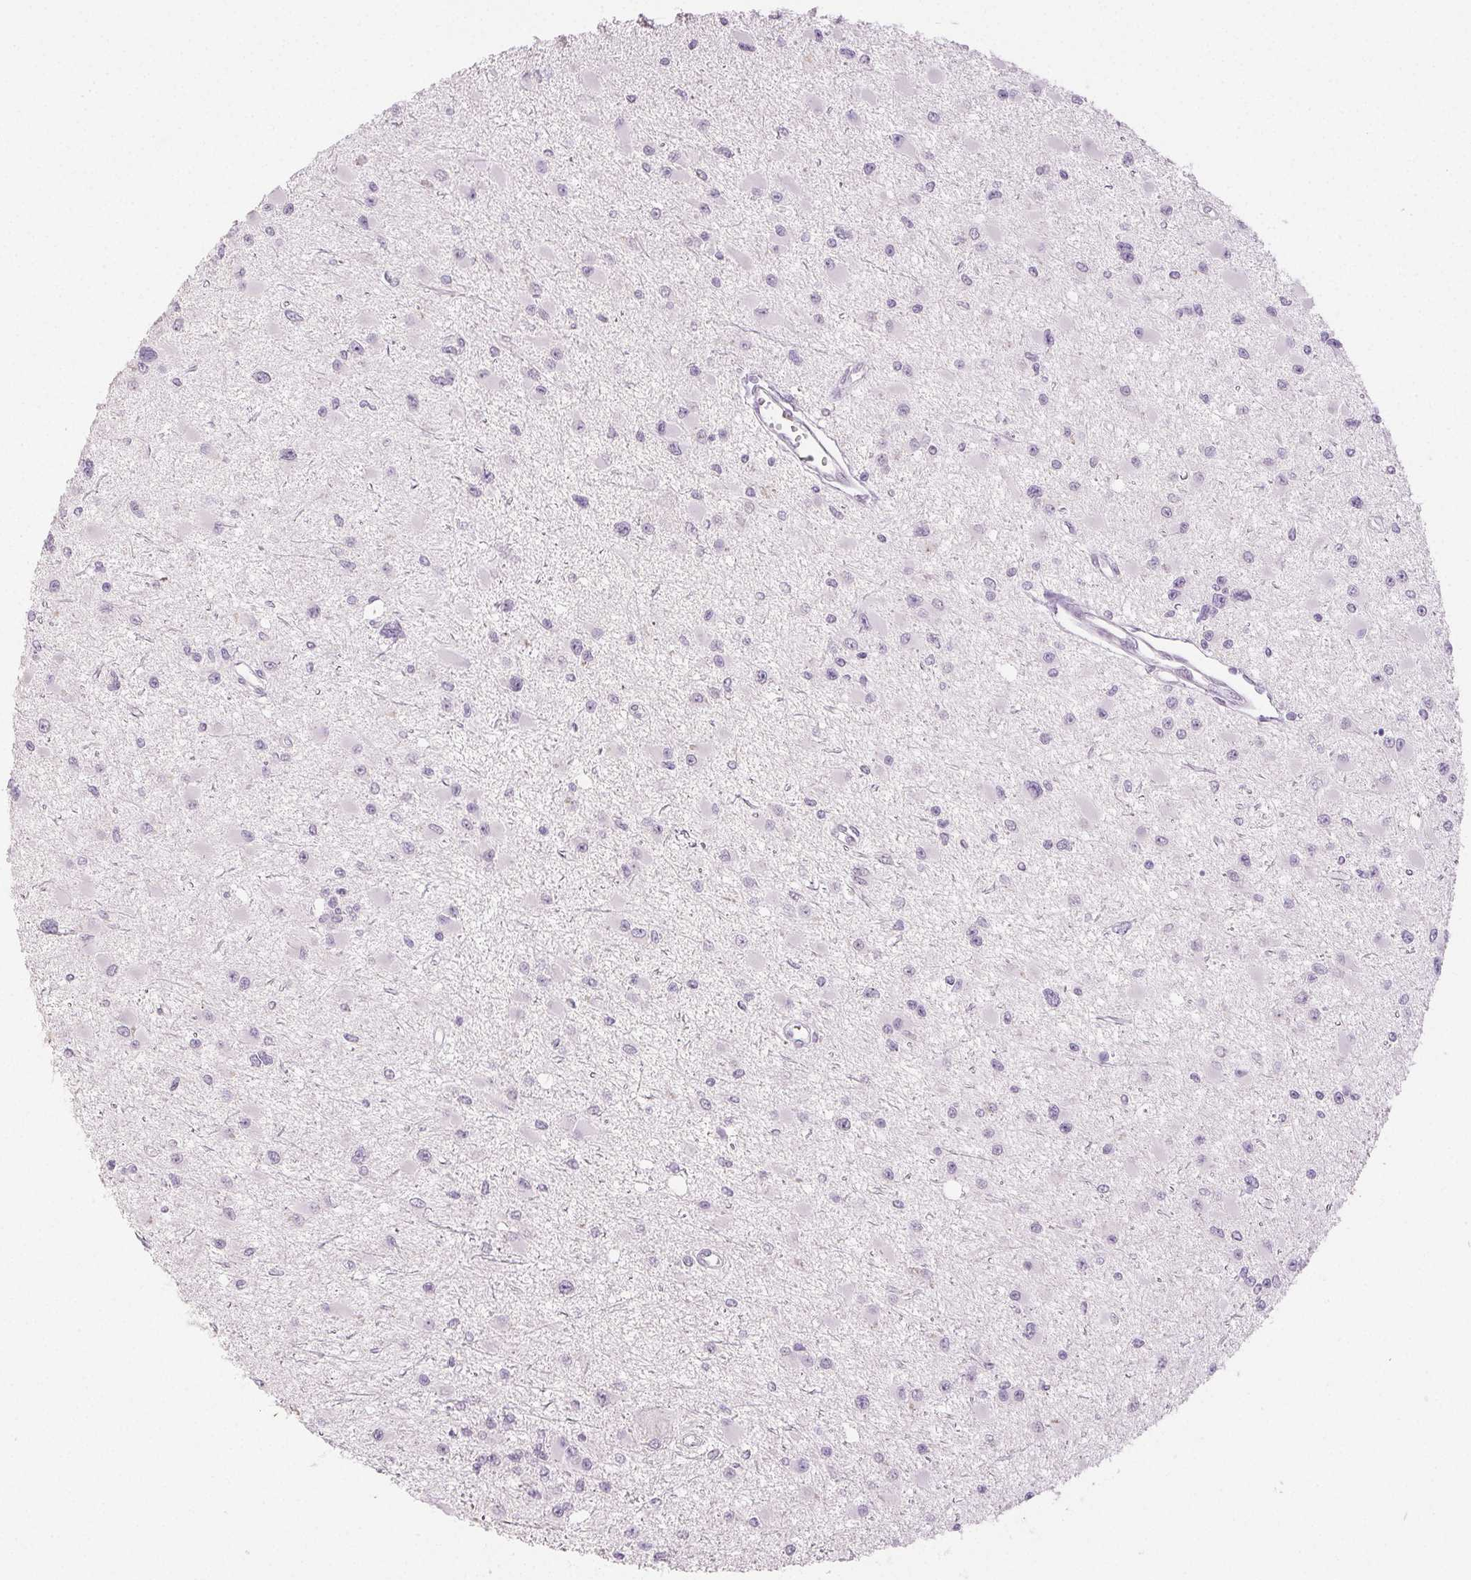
{"staining": {"intensity": "negative", "quantity": "none", "location": "none"}, "tissue": "glioma", "cell_type": "Tumor cells", "image_type": "cancer", "snomed": [{"axis": "morphology", "description": "Glioma, malignant, High grade"}, {"axis": "topography", "description": "Brain"}], "caption": "There is no significant expression in tumor cells of glioma.", "gene": "PI3", "patient": {"sex": "male", "age": 54}}